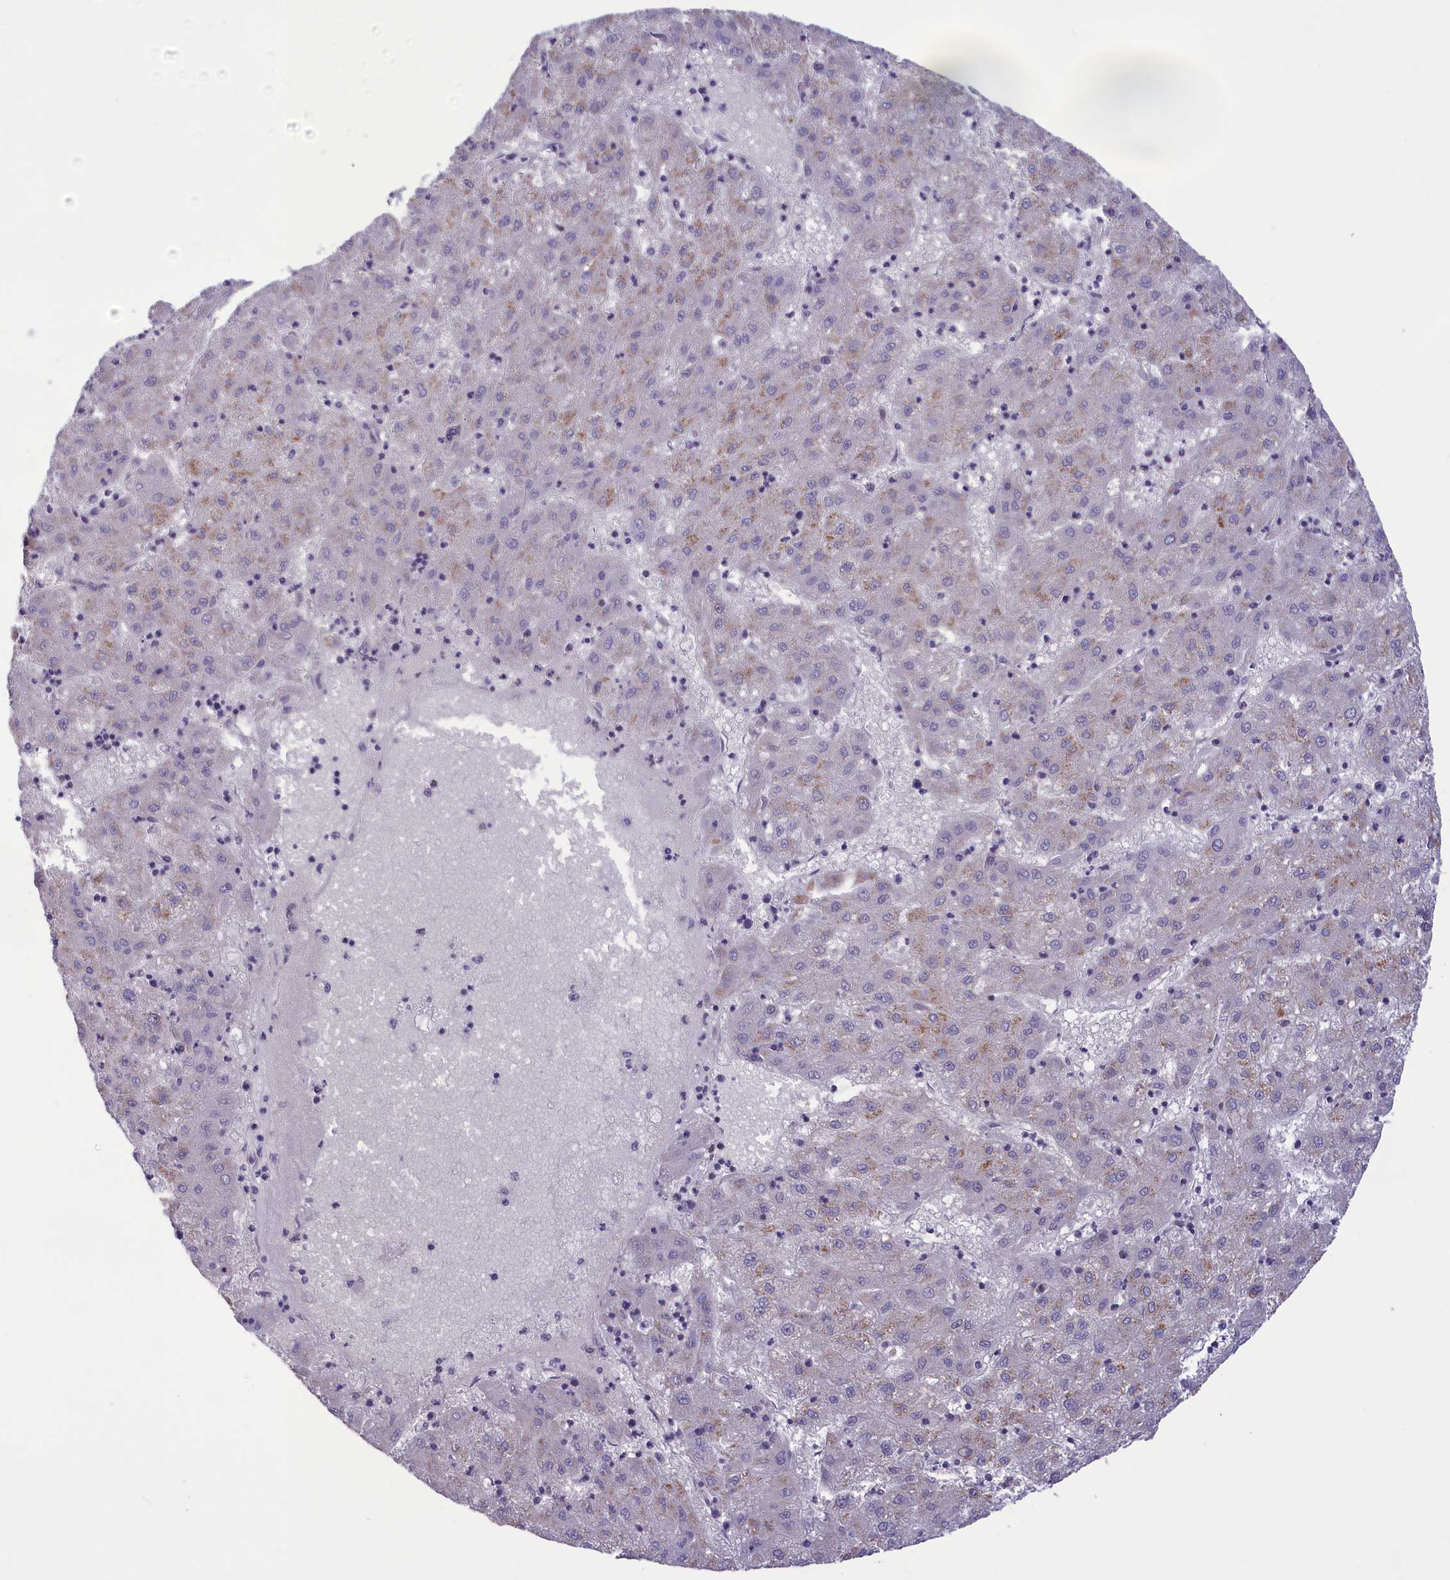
{"staining": {"intensity": "weak", "quantity": "25%-75%", "location": "cytoplasmic/membranous"}, "tissue": "liver cancer", "cell_type": "Tumor cells", "image_type": "cancer", "snomed": [{"axis": "morphology", "description": "Carcinoma, Hepatocellular, NOS"}, {"axis": "topography", "description": "Liver"}], "caption": "Protein analysis of liver hepatocellular carcinoma tissue reveals weak cytoplasmic/membranous positivity in about 25%-75% of tumor cells.", "gene": "CORO2A", "patient": {"sex": "male", "age": 72}}